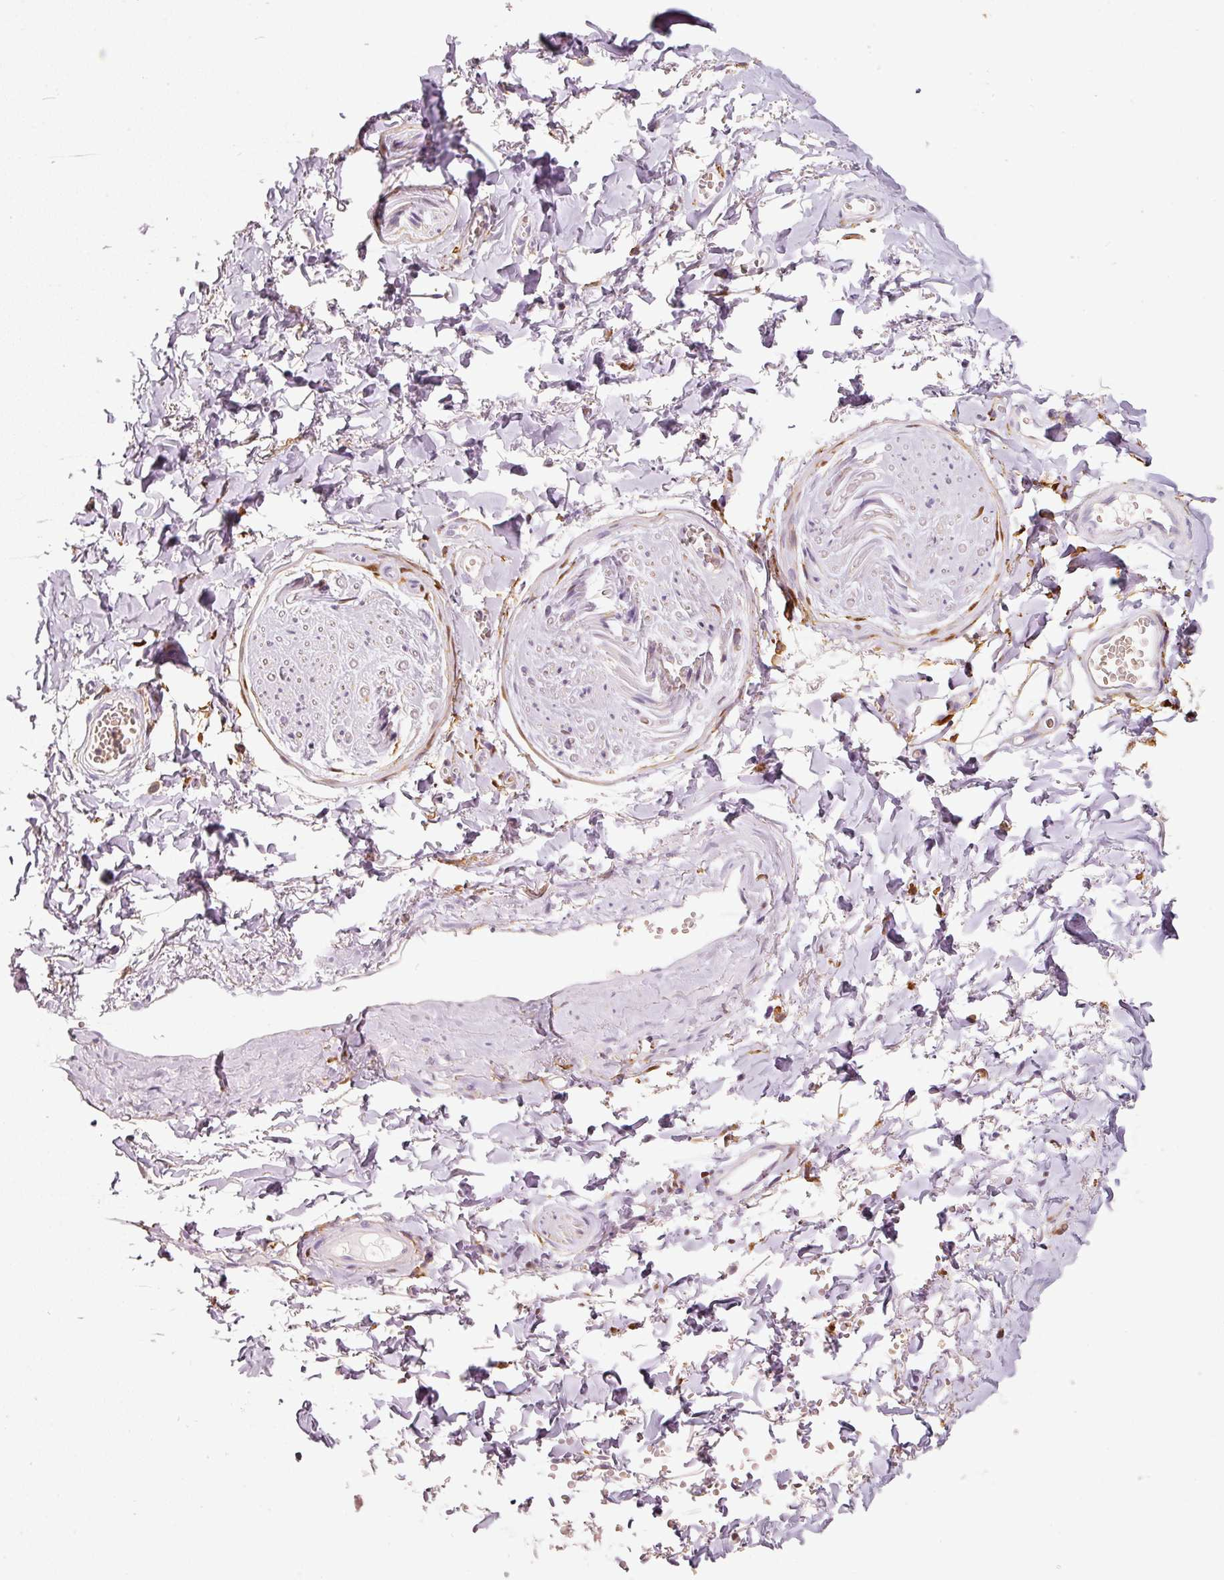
{"staining": {"intensity": "negative", "quantity": "none", "location": "none"}, "tissue": "adipose tissue", "cell_type": "Adipocytes", "image_type": "normal", "snomed": [{"axis": "morphology", "description": "Normal tissue, NOS"}, {"axis": "topography", "description": "Vulva"}, {"axis": "topography", "description": "Vagina"}, {"axis": "topography", "description": "Peripheral nerve tissue"}], "caption": "This is a image of immunohistochemistry (IHC) staining of unremarkable adipose tissue, which shows no positivity in adipocytes.", "gene": "IQGAP2", "patient": {"sex": "female", "age": 66}}